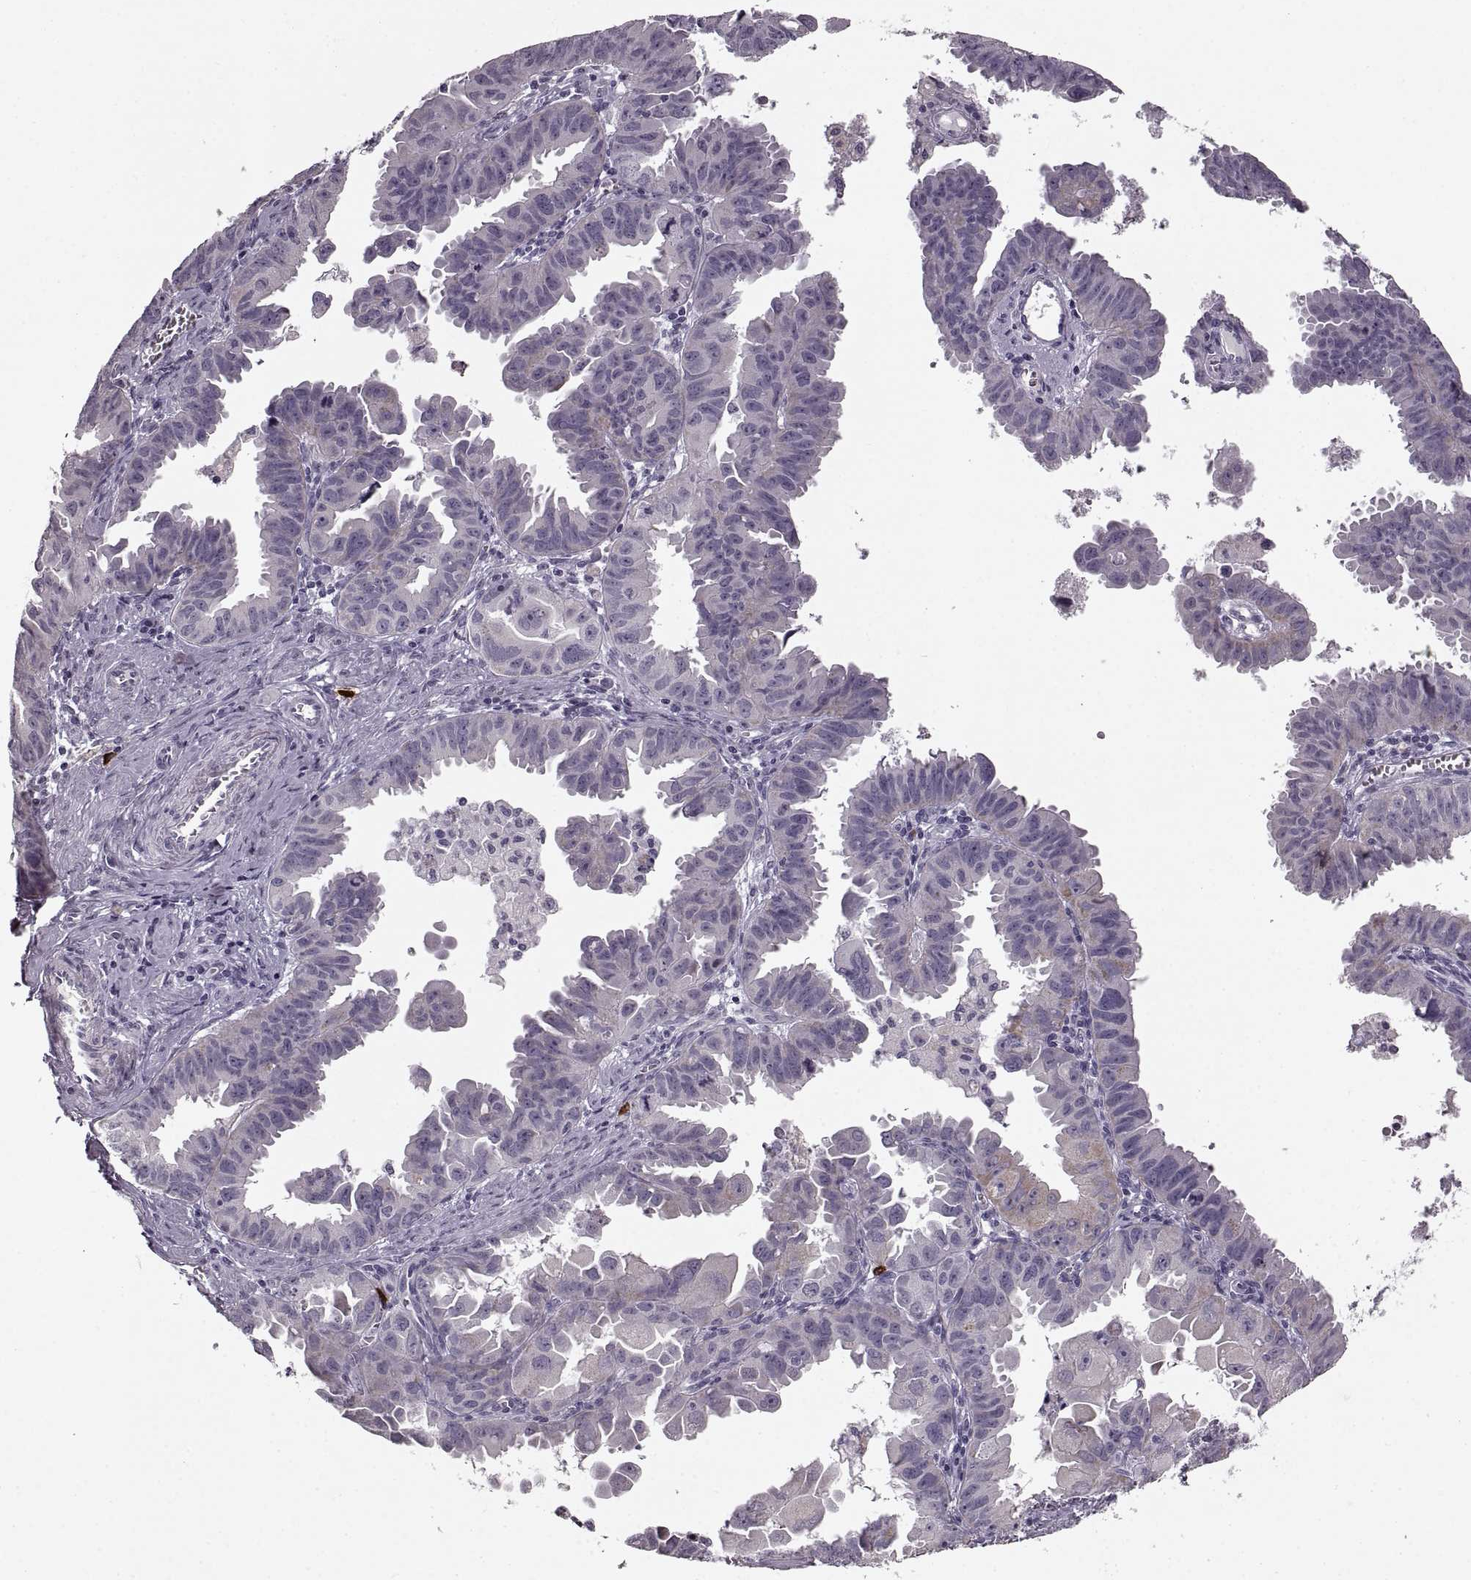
{"staining": {"intensity": "weak", "quantity": "<25%", "location": "cytoplasmic/membranous"}, "tissue": "ovarian cancer", "cell_type": "Tumor cells", "image_type": "cancer", "snomed": [{"axis": "morphology", "description": "Carcinoma, endometroid"}, {"axis": "topography", "description": "Ovary"}], "caption": "IHC photomicrograph of human ovarian cancer stained for a protein (brown), which reveals no expression in tumor cells.", "gene": "CNTN1", "patient": {"sex": "female", "age": 85}}